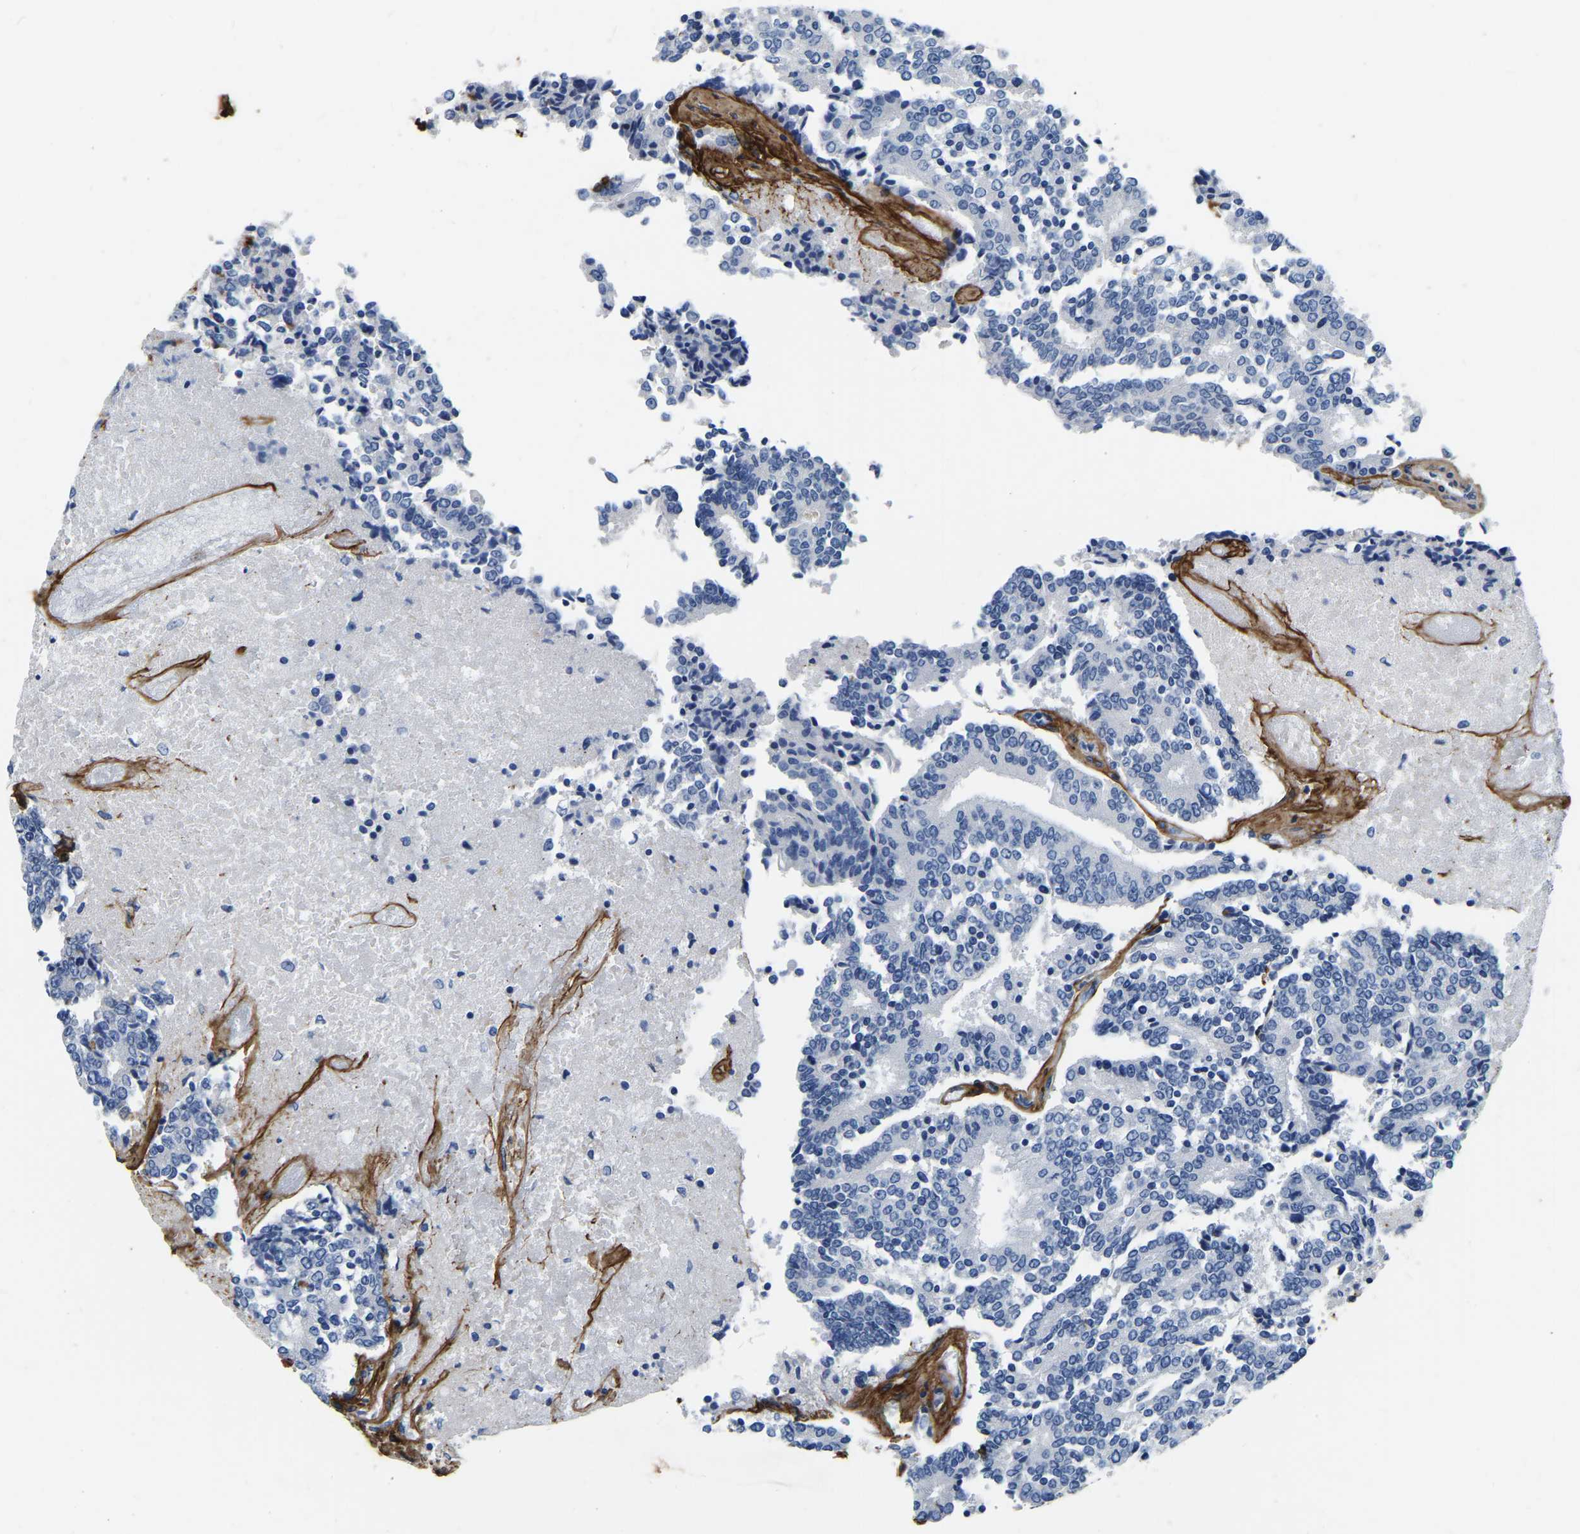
{"staining": {"intensity": "negative", "quantity": "none", "location": "none"}, "tissue": "prostate cancer", "cell_type": "Tumor cells", "image_type": "cancer", "snomed": [{"axis": "morphology", "description": "Normal tissue, NOS"}, {"axis": "morphology", "description": "Adenocarcinoma, High grade"}, {"axis": "topography", "description": "Prostate"}, {"axis": "topography", "description": "Seminal veicle"}], "caption": "Prostate high-grade adenocarcinoma stained for a protein using immunohistochemistry displays no staining tumor cells.", "gene": "COL6A1", "patient": {"sex": "male", "age": 55}}